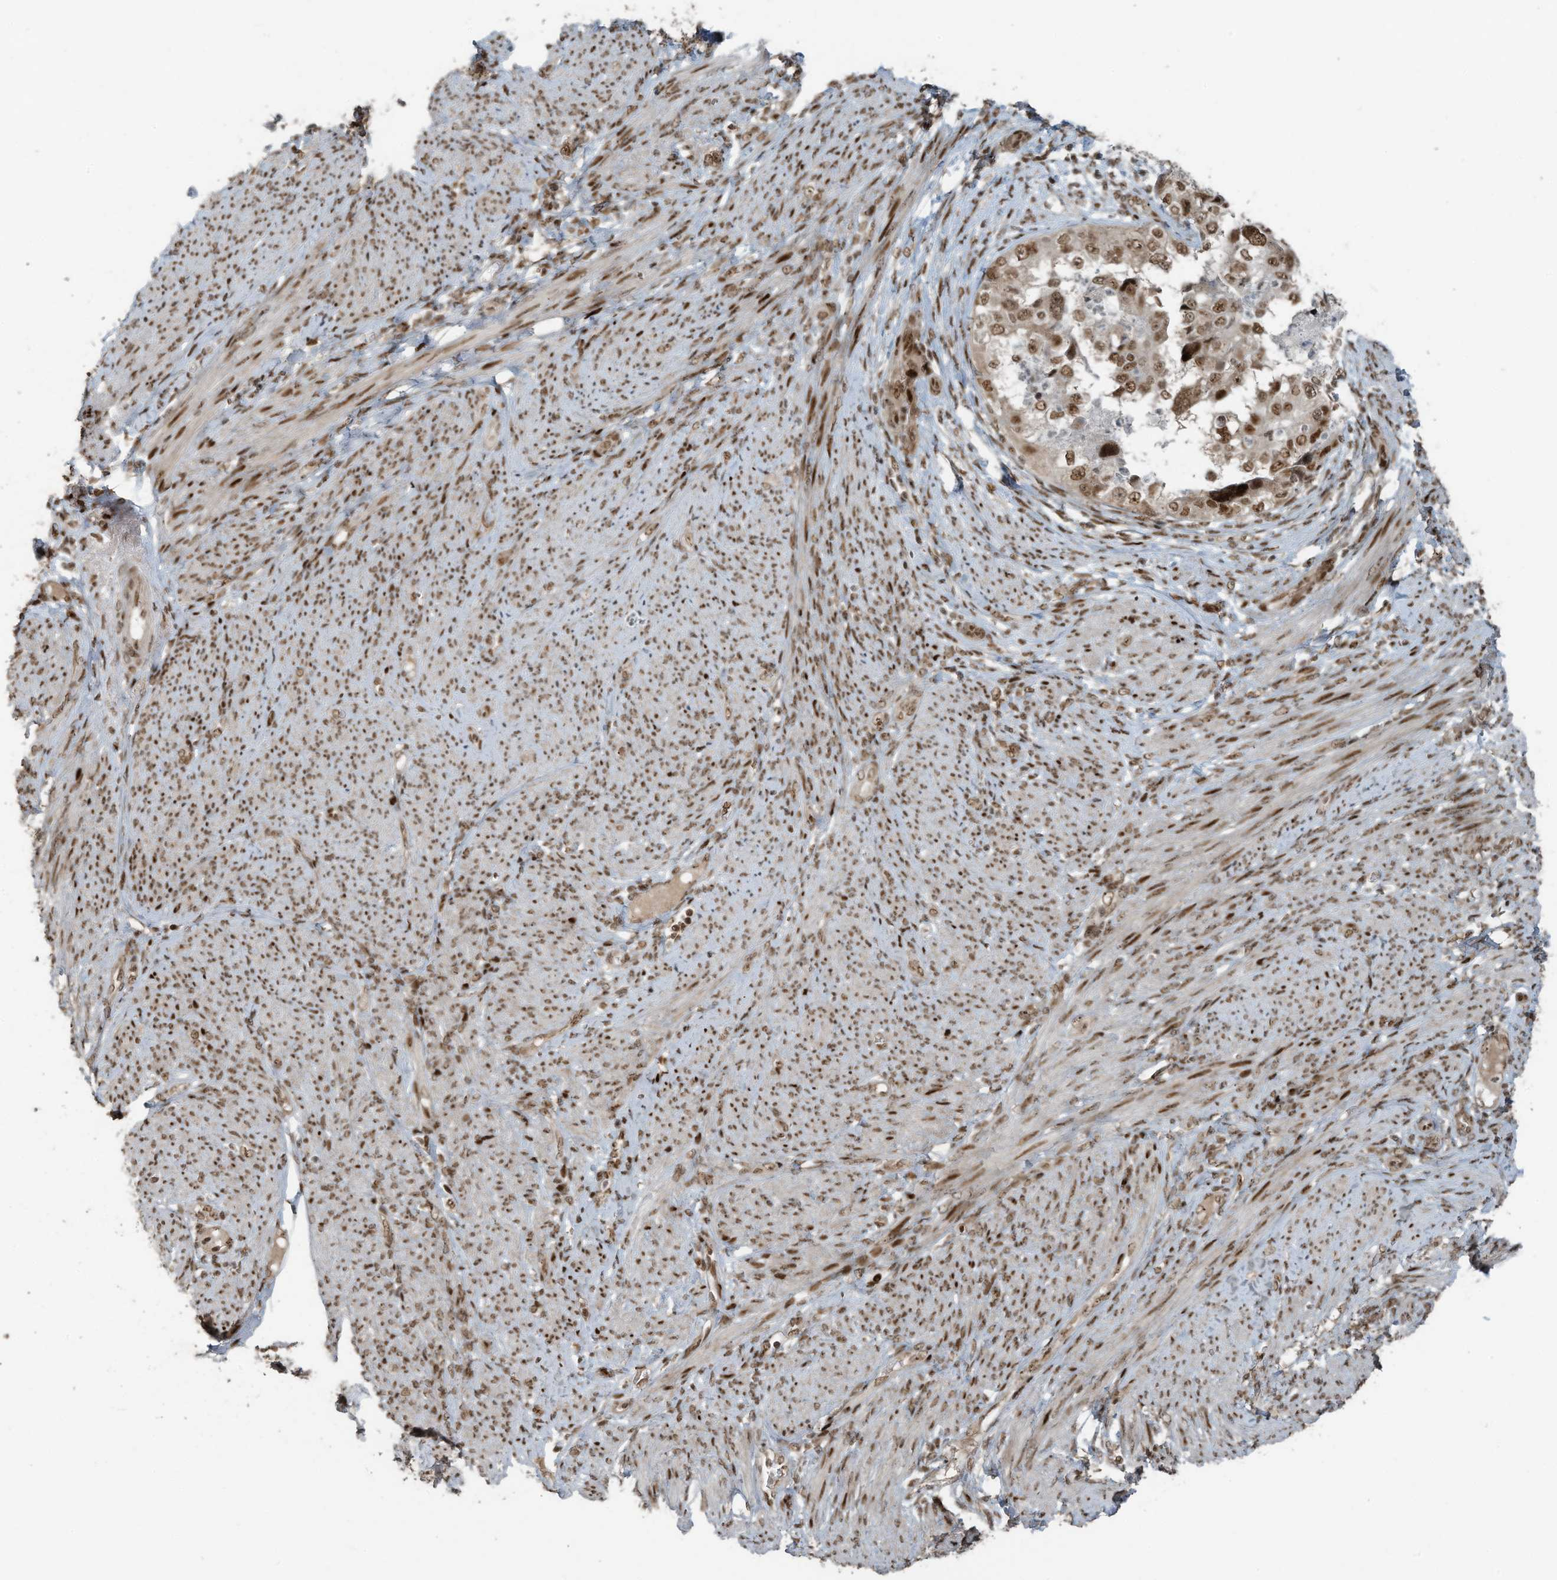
{"staining": {"intensity": "moderate", "quantity": ">75%", "location": "nuclear"}, "tissue": "endometrial cancer", "cell_type": "Tumor cells", "image_type": "cancer", "snomed": [{"axis": "morphology", "description": "Adenocarcinoma, NOS"}, {"axis": "topography", "description": "Endometrium"}], "caption": "Moderate nuclear positivity is appreciated in approximately >75% of tumor cells in endometrial adenocarcinoma. (IHC, brightfield microscopy, high magnification).", "gene": "PCNP", "patient": {"sex": "female", "age": 85}}